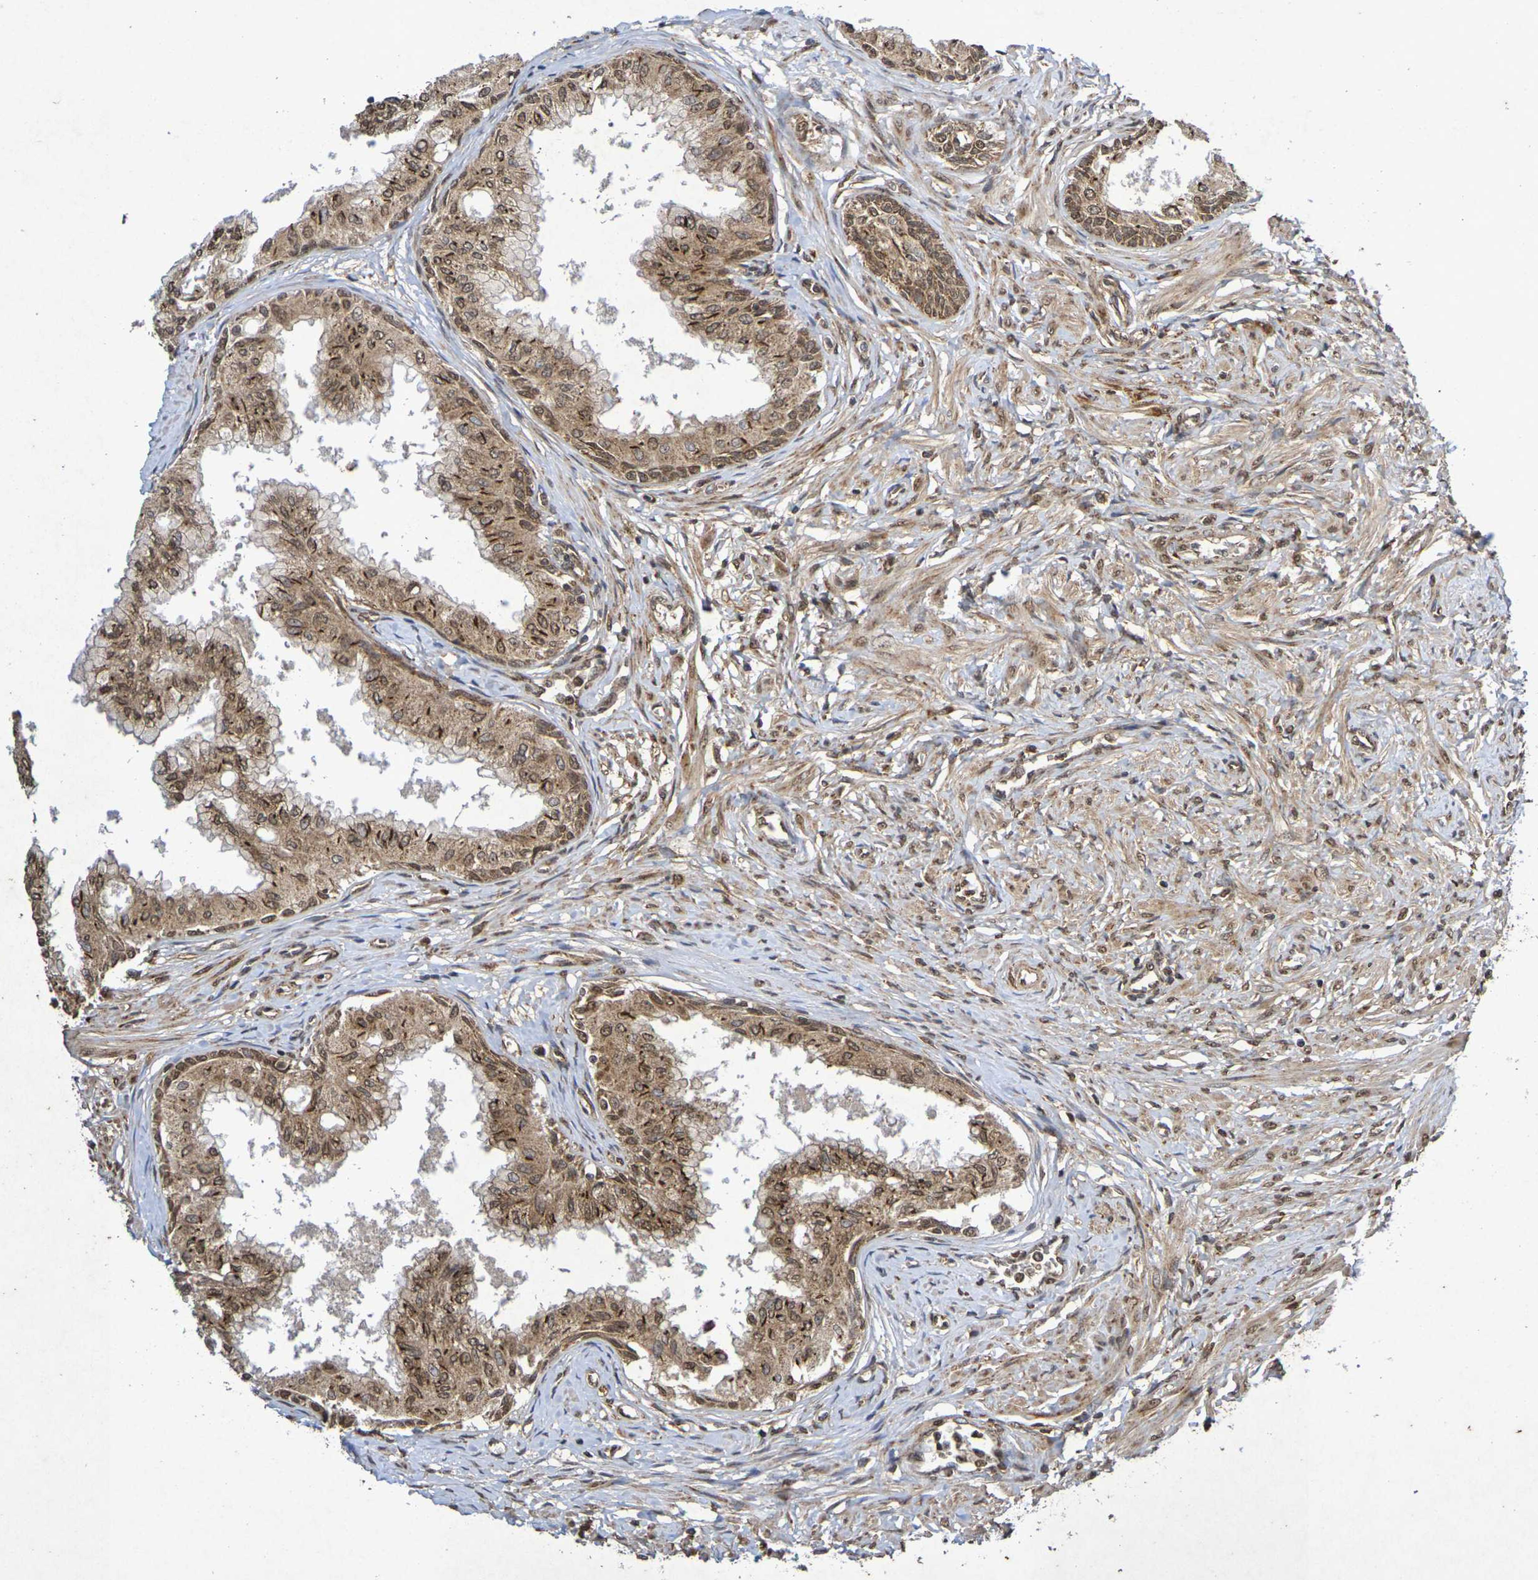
{"staining": {"intensity": "moderate", "quantity": ">75%", "location": "cytoplasmic/membranous,nuclear"}, "tissue": "prostate", "cell_type": "Glandular cells", "image_type": "normal", "snomed": [{"axis": "morphology", "description": "Normal tissue, NOS"}, {"axis": "topography", "description": "Prostate"}, {"axis": "topography", "description": "Seminal veicle"}], "caption": "A brown stain labels moderate cytoplasmic/membranous,nuclear positivity of a protein in glandular cells of unremarkable human prostate.", "gene": "GUCY1A2", "patient": {"sex": "male", "age": 60}}